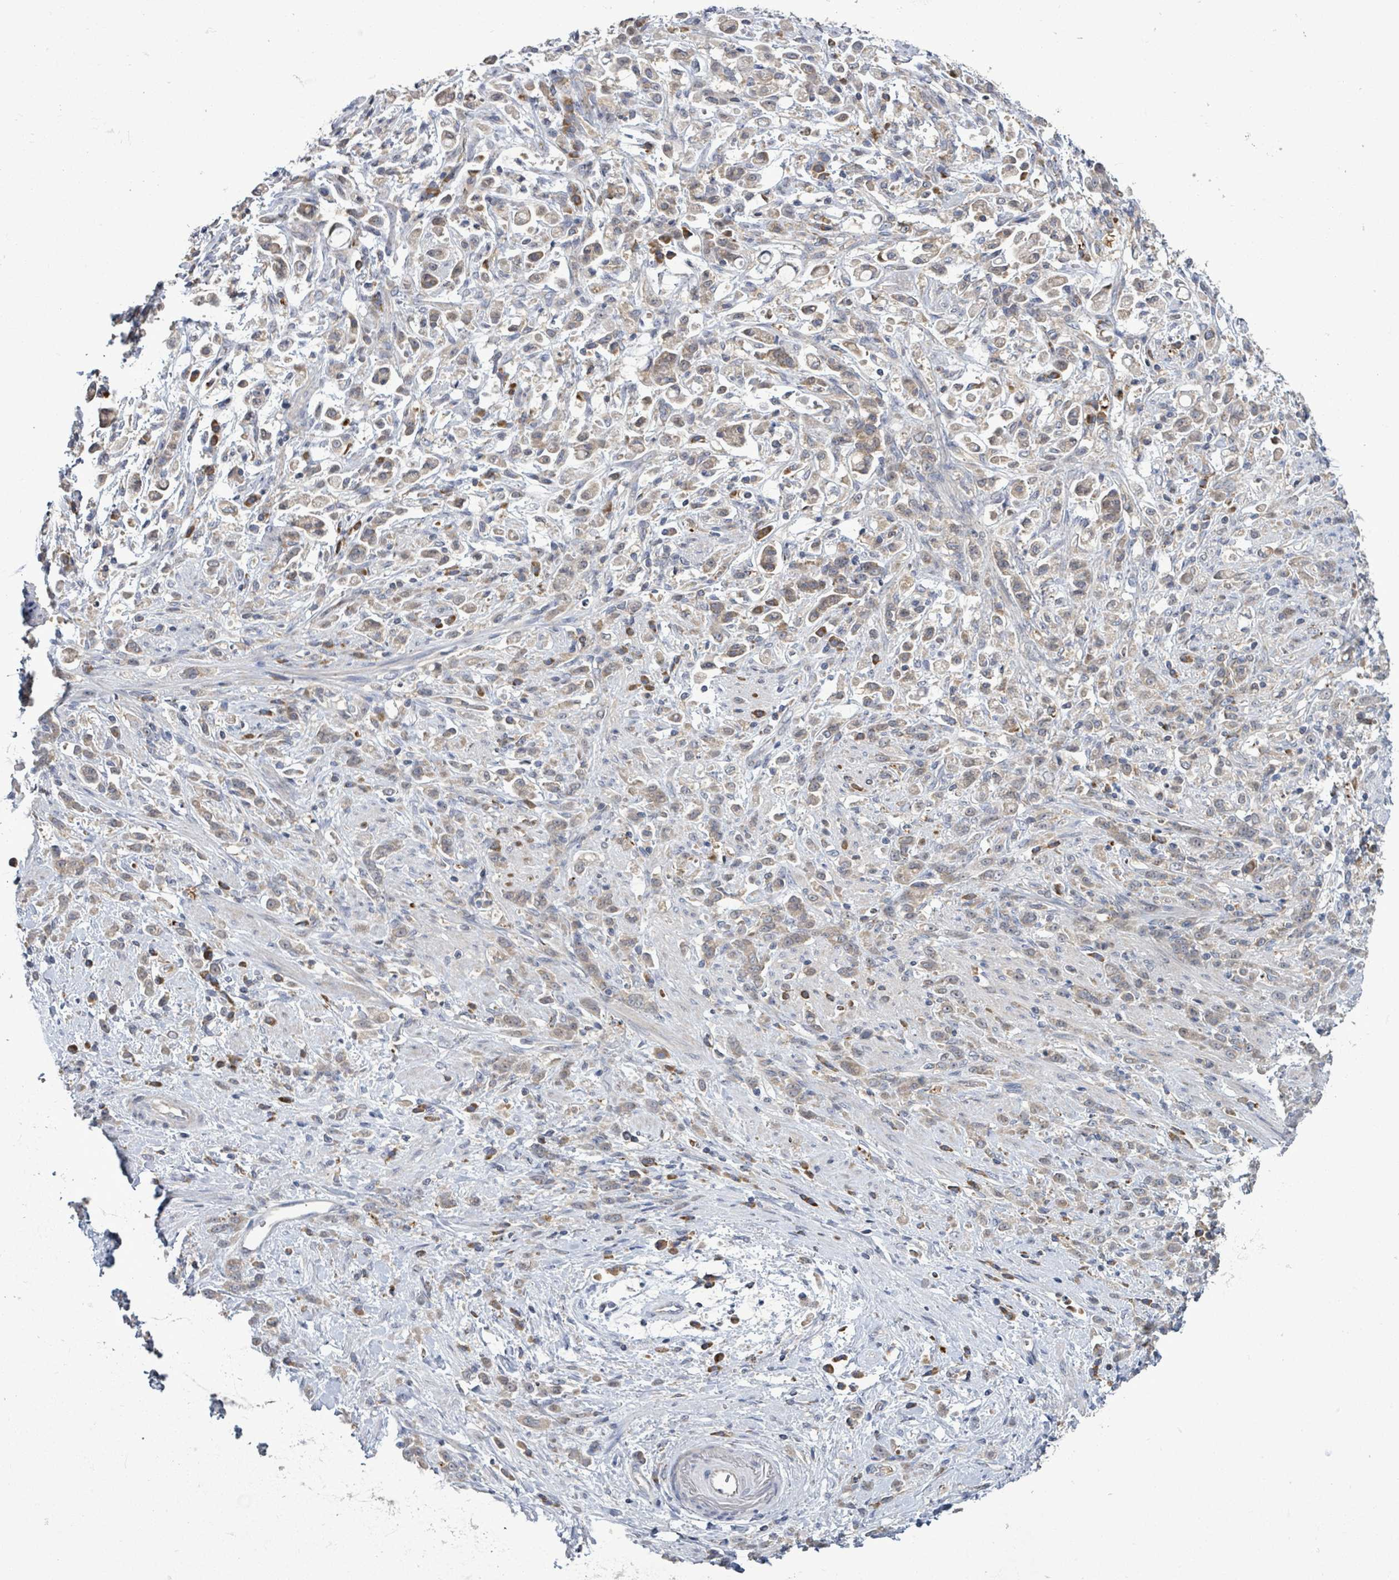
{"staining": {"intensity": "moderate", "quantity": "25%-75%", "location": "cytoplasmic/membranous"}, "tissue": "stomach cancer", "cell_type": "Tumor cells", "image_type": "cancer", "snomed": [{"axis": "morphology", "description": "Adenocarcinoma, NOS"}, {"axis": "topography", "description": "Stomach"}], "caption": "Stomach cancer (adenocarcinoma) tissue exhibits moderate cytoplasmic/membranous expression in approximately 25%-75% of tumor cells", "gene": "SERPINE3", "patient": {"sex": "female", "age": 60}}